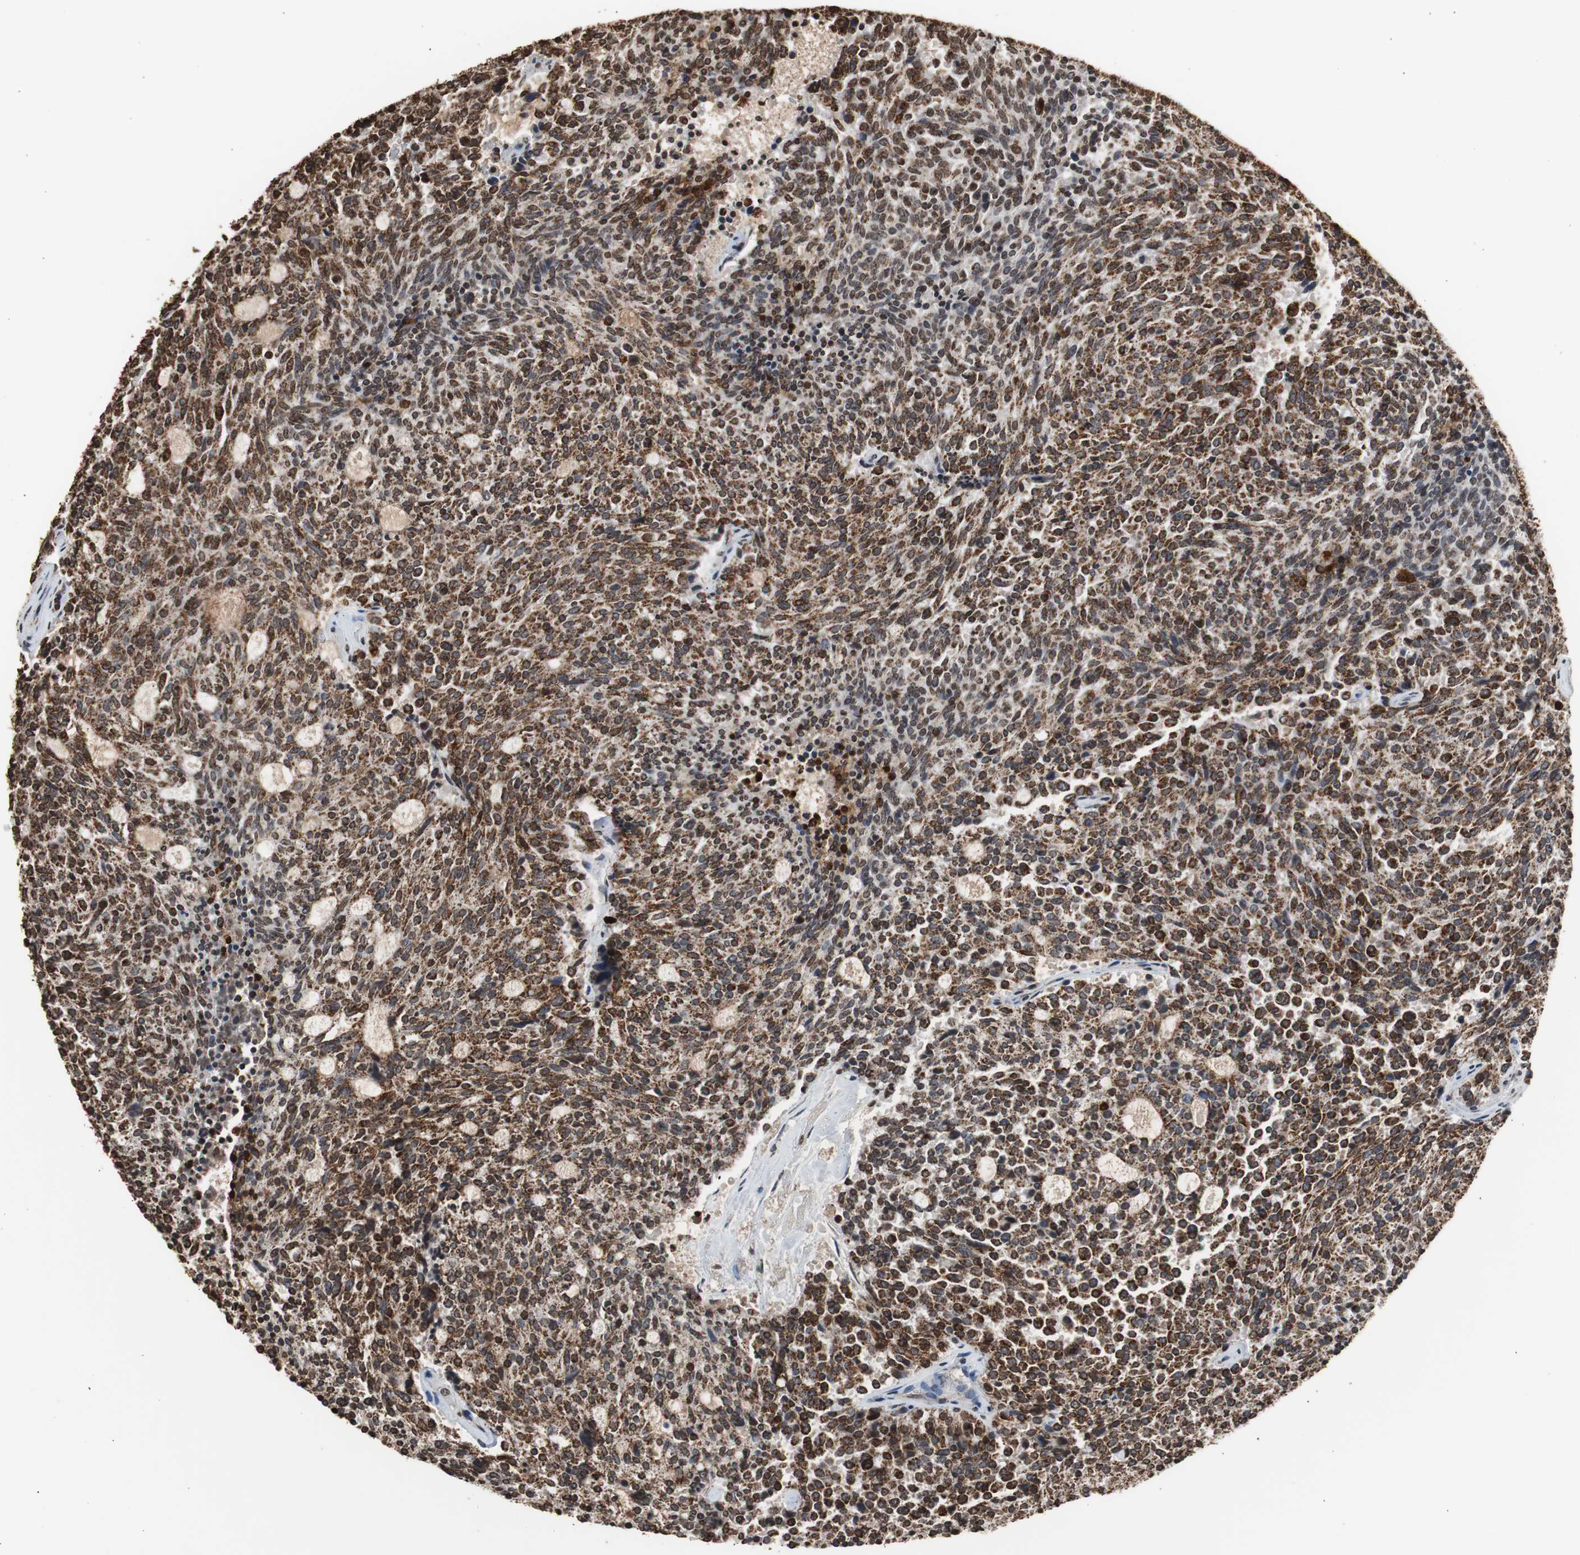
{"staining": {"intensity": "strong", "quantity": ">75%", "location": "cytoplasmic/membranous"}, "tissue": "carcinoid", "cell_type": "Tumor cells", "image_type": "cancer", "snomed": [{"axis": "morphology", "description": "Carcinoid, malignant, NOS"}, {"axis": "topography", "description": "Pancreas"}], "caption": "This histopathology image shows carcinoid (malignant) stained with immunohistochemistry (IHC) to label a protein in brown. The cytoplasmic/membranous of tumor cells show strong positivity for the protein. Nuclei are counter-stained blue.", "gene": "HSPA9", "patient": {"sex": "female", "age": 54}}